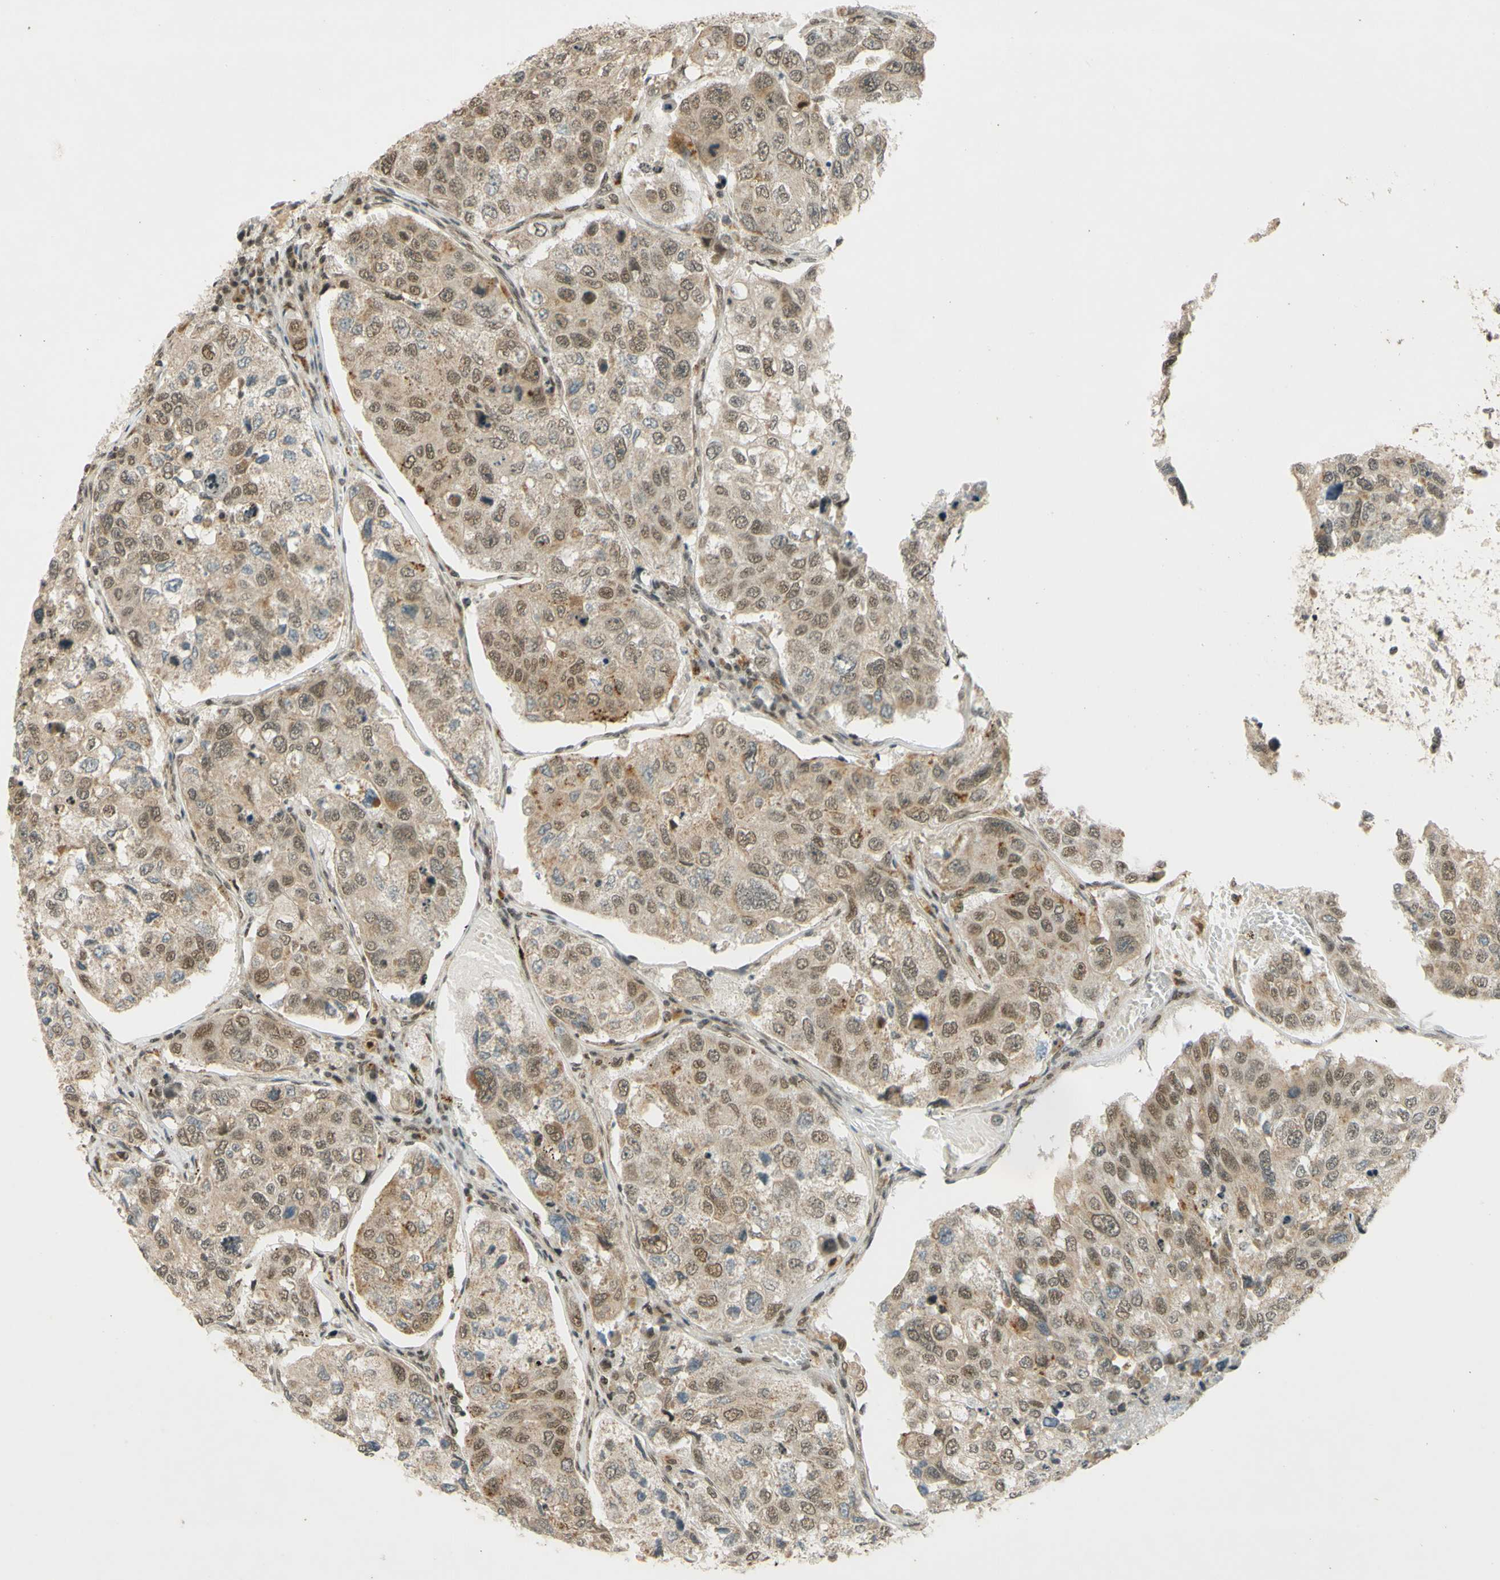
{"staining": {"intensity": "moderate", "quantity": ">75%", "location": "cytoplasmic/membranous,nuclear"}, "tissue": "urothelial cancer", "cell_type": "Tumor cells", "image_type": "cancer", "snomed": [{"axis": "morphology", "description": "Urothelial carcinoma, High grade"}, {"axis": "topography", "description": "Lymph node"}, {"axis": "topography", "description": "Urinary bladder"}], "caption": "Immunohistochemical staining of human urothelial carcinoma (high-grade) reveals medium levels of moderate cytoplasmic/membranous and nuclear protein staining in approximately >75% of tumor cells.", "gene": "SMARCB1", "patient": {"sex": "male", "age": 51}}